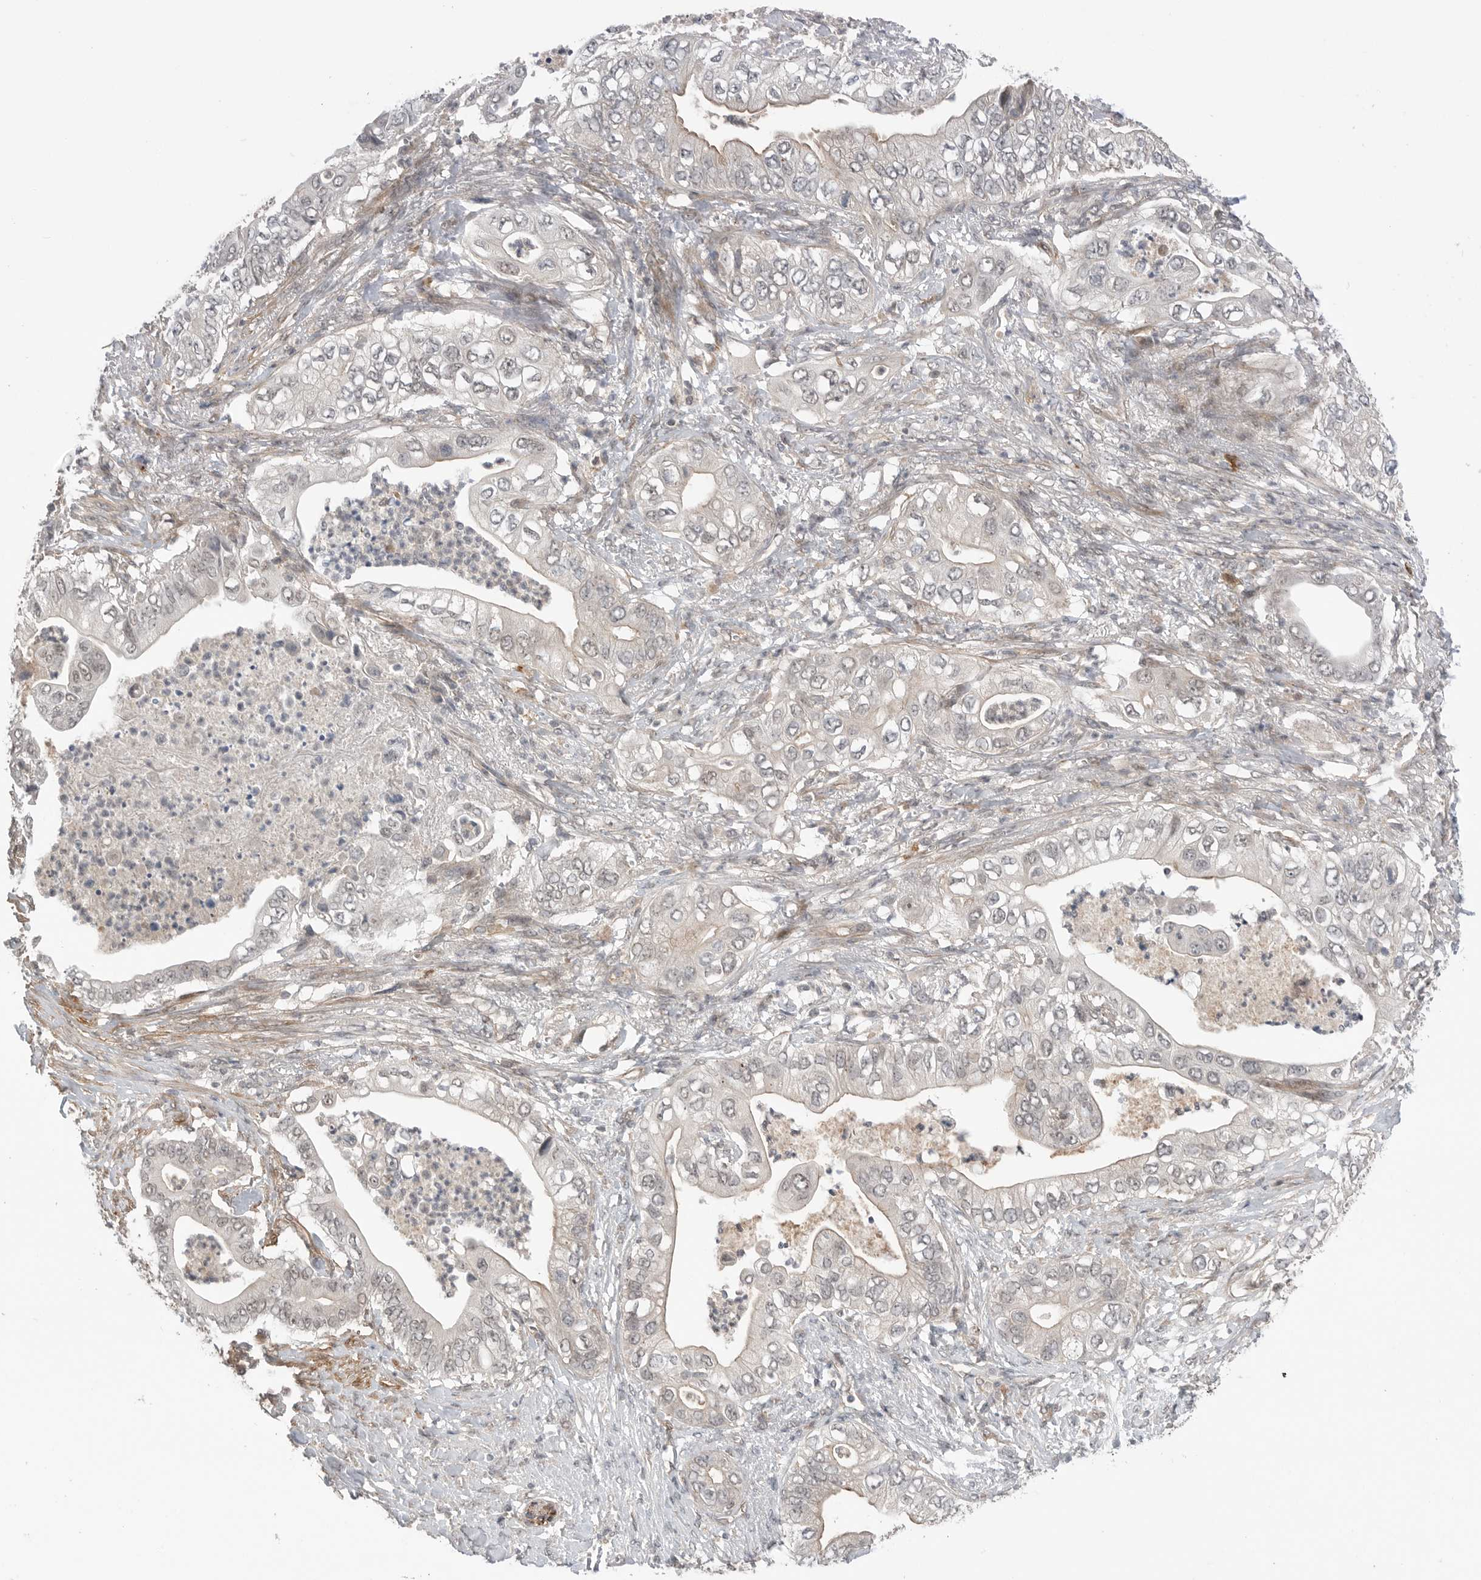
{"staining": {"intensity": "negative", "quantity": "none", "location": "none"}, "tissue": "pancreatic cancer", "cell_type": "Tumor cells", "image_type": "cancer", "snomed": [{"axis": "morphology", "description": "Adenocarcinoma, NOS"}, {"axis": "topography", "description": "Pancreas"}], "caption": "Tumor cells show no significant positivity in pancreatic cancer.", "gene": "PEAK1", "patient": {"sex": "female", "age": 78}}